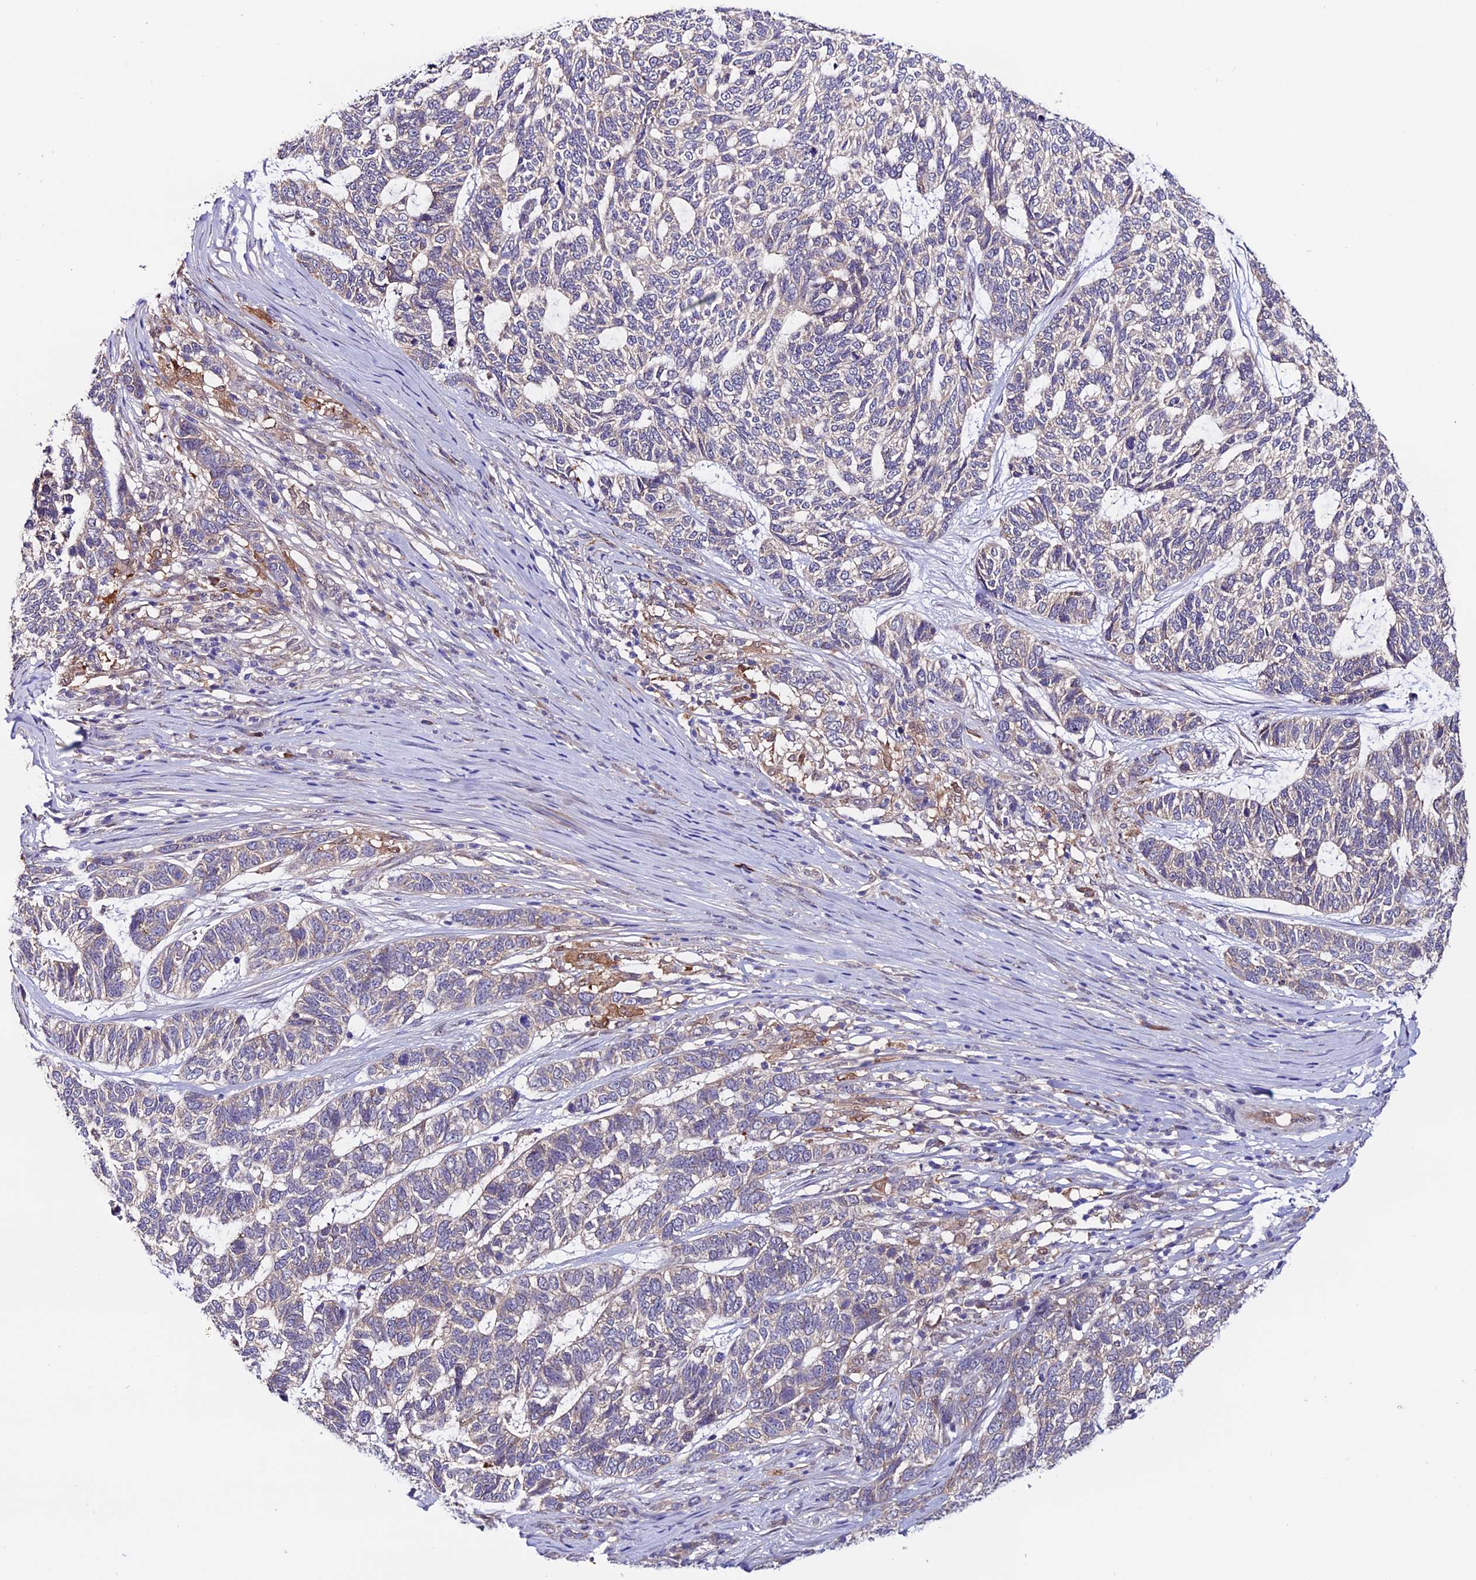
{"staining": {"intensity": "weak", "quantity": "<25%", "location": "cytoplasmic/membranous"}, "tissue": "skin cancer", "cell_type": "Tumor cells", "image_type": "cancer", "snomed": [{"axis": "morphology", "description": "Basal cell carcinoma"}, {"axis": "topography", "description": "Skin"}], "caption": "This image is of basal cell carcinoma (skin) stained with immunohistochemistry to label a protein in brown with the nuclei are counter-stained blue. There is no positivity in tumor cells.", "gene": "FZD8", "patient": {"sex": "female", "age": 65}}